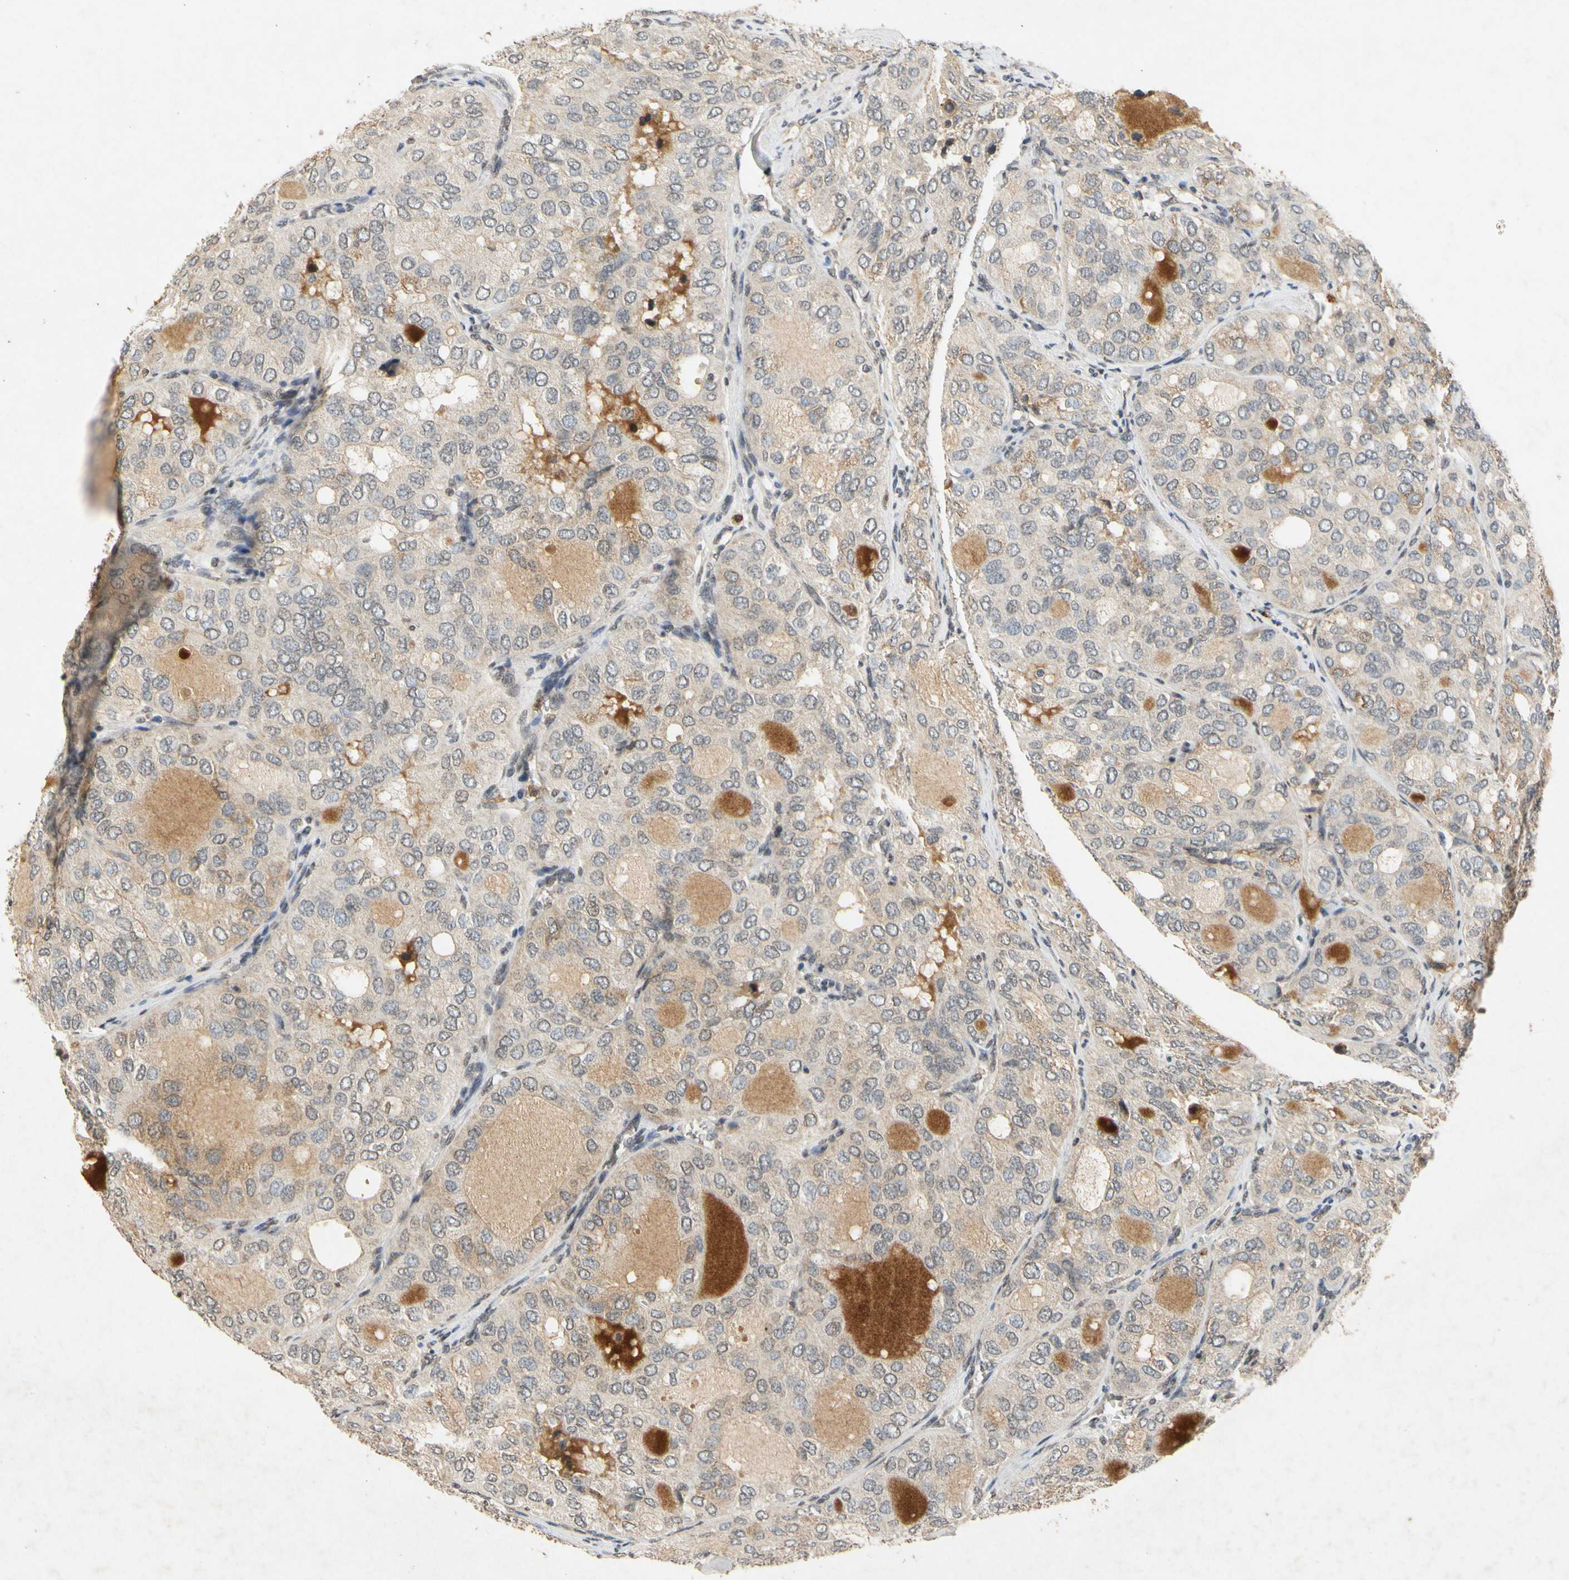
{"staining": {"intensity": "moderate", "quantity": "25%-75%", "location": "cytoplasmic/membranous"}, "tissue": "thyroid cancer", "cell_type": "Tumor cells", "image_type": "cancer", "snomed": [{"axis": "morphology", "description": "Follicular adenoma carcinoma, NOS"}, {"axis": "topography", "description": "Thyroid gland"}], "caption": "IHC of thyroid cancer reveals medium levels of moderate cytoplasmic/membranous expression in about 25%-75% of tumor cells.", "gene": "CP", "patient": {"sex": "male", "age": 75}}